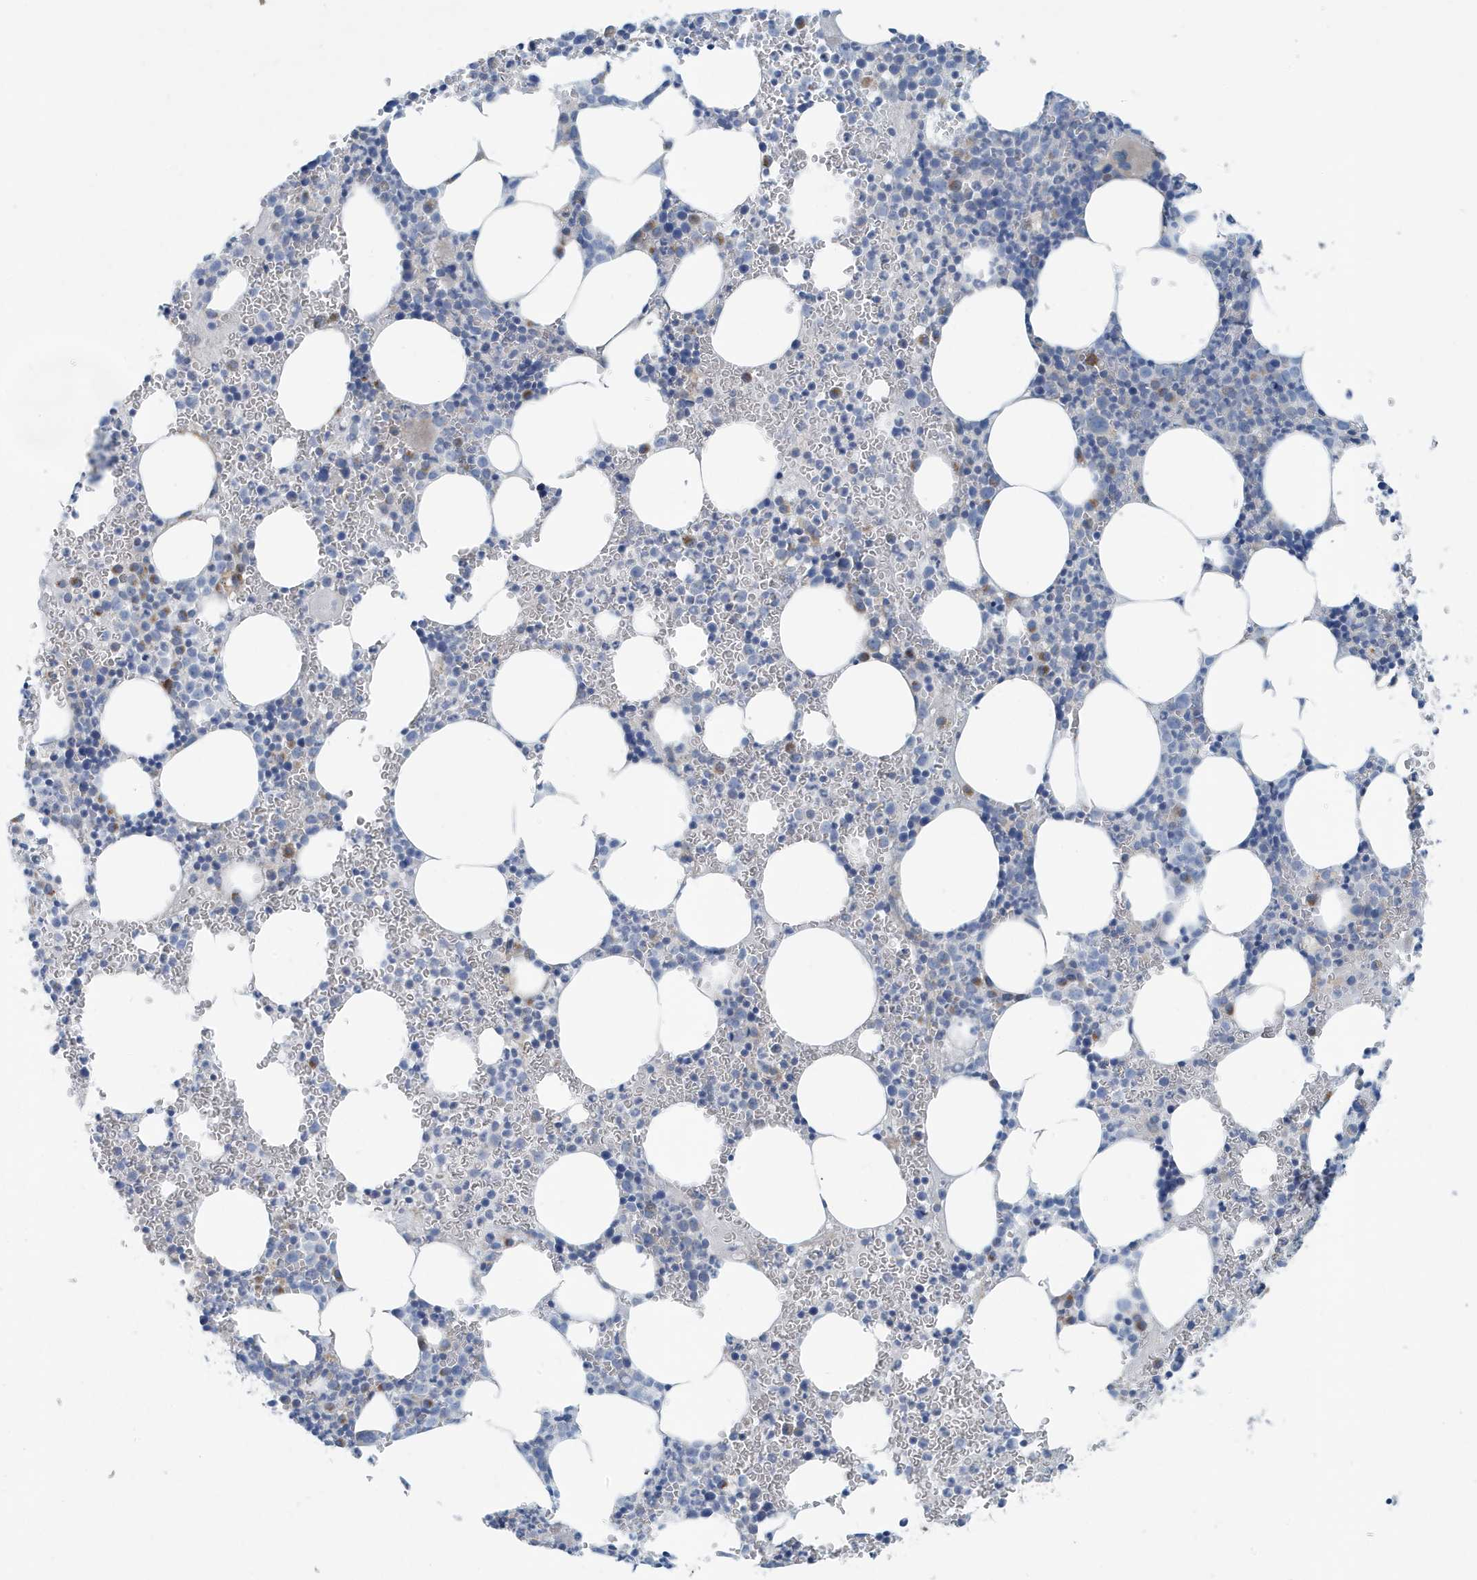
{"staining": {"intensity": "moderate", "quantity": "<25%", "location": "cytoplasmic/membranous"}, "tissue": "bone marrow", "cell_type": "Hematopoietic cells", "image_type": "normal", "snomed": [{"axis": "morphology", "description": "Normal tissue, NOS"}, {"axis": "topography", "description": "Bone marrow"}], "caption": "High-magnification brightfield microscopy of benign bone marrow stained with DAB (3,3'-diaminobenzidine) (brown) and counterstained with hematoxylin (blue). hematopoietic cells exhibit moderate cytoplasmic/membranous positivity is seen in approximately<25% of cells.", "gene": "PPM1M", "patient": {"sex": "female", "age": 78}}